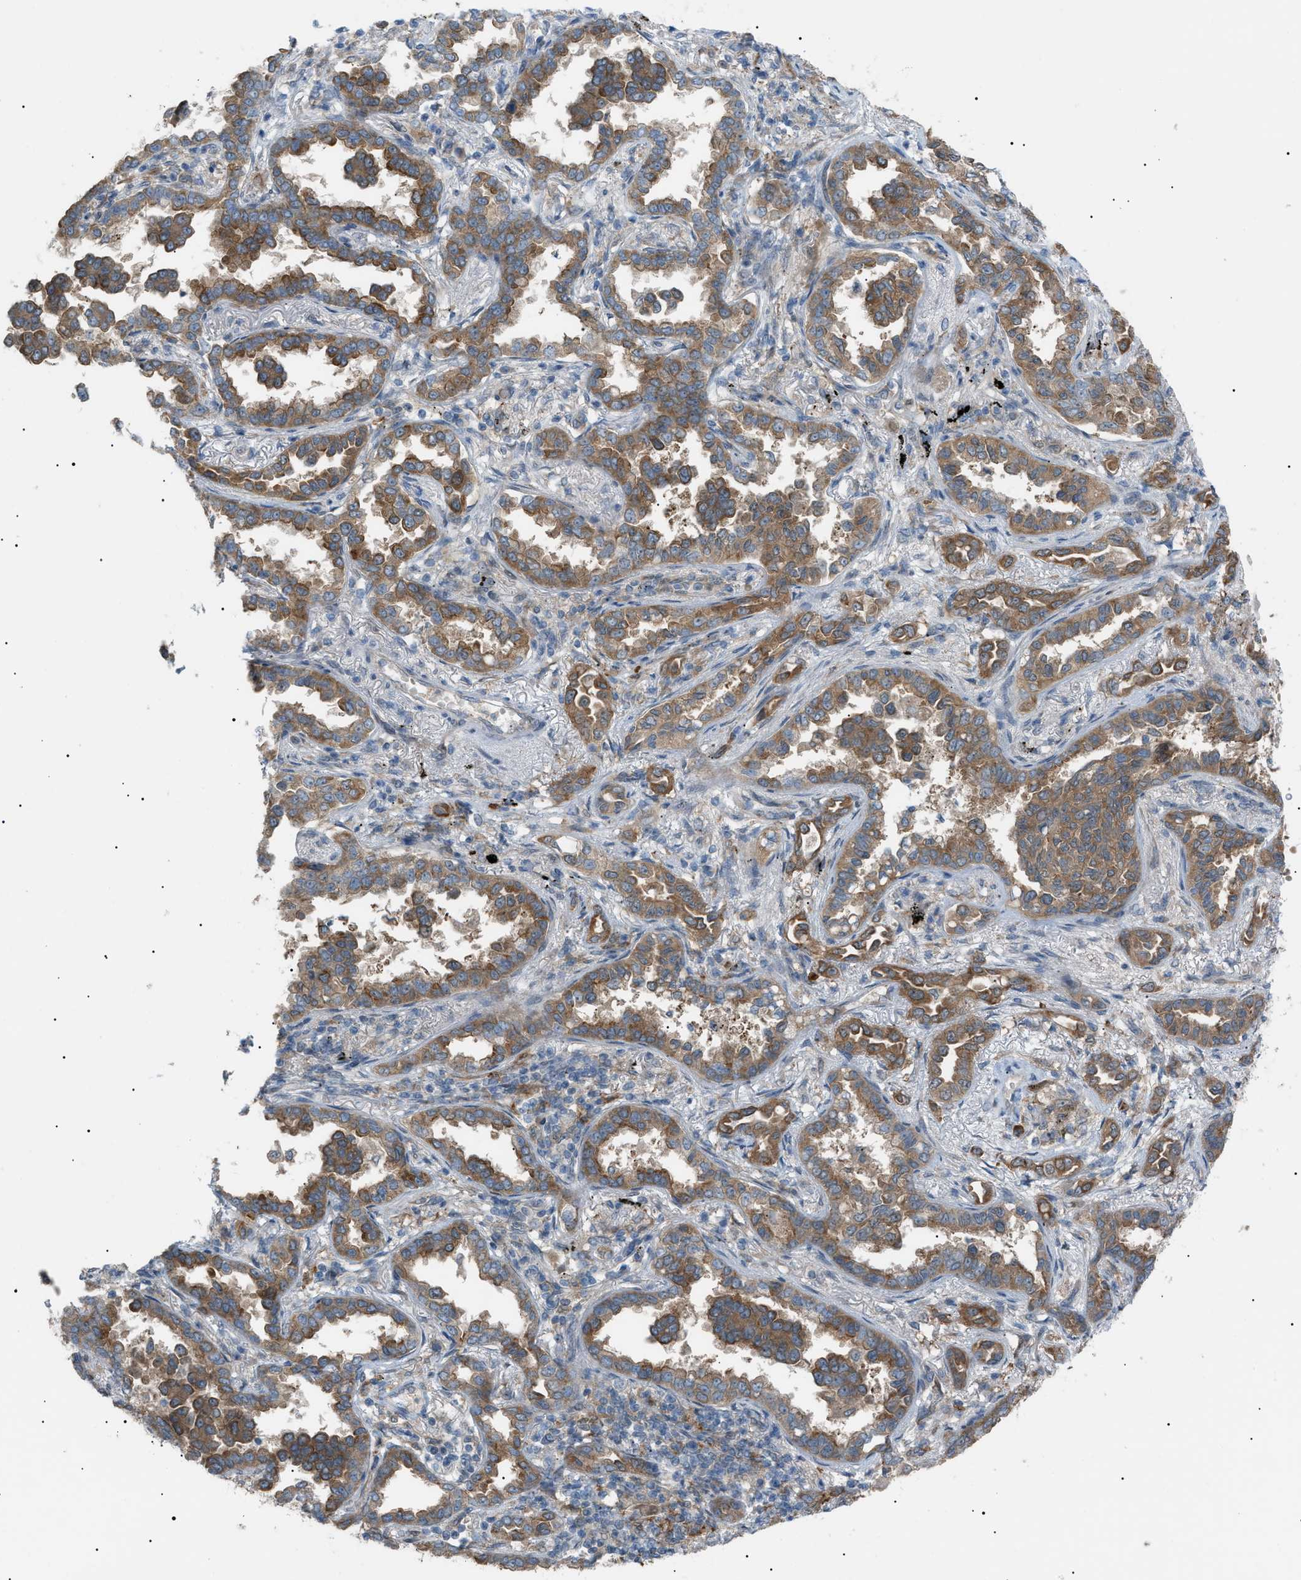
{"staining": {"intensity": "moderate", "quantity": "25%-75%", "location": "cytoplasmic/membranous"}, "tissue": "lung cancer", "cell_type": "Tumor cells", "image_type": "cancer", "snomed": [{"axis": "morphology", "description": "Normal tissue, NOS"}, {"axis": "morphology", "description": "Adenocarcinoma, NOS"}, {"axis": "topography", "description": "Lung"}], "caption": "Protein positivity by immunohistochemistry (IHC) reveals moderate cytoplasmic/membranous staining in approximately 25%-75% of tumor cells in adenocarcinoma (lung).", "gene": "LPIN2", "patient": {"sex": "male", "age": 59}}